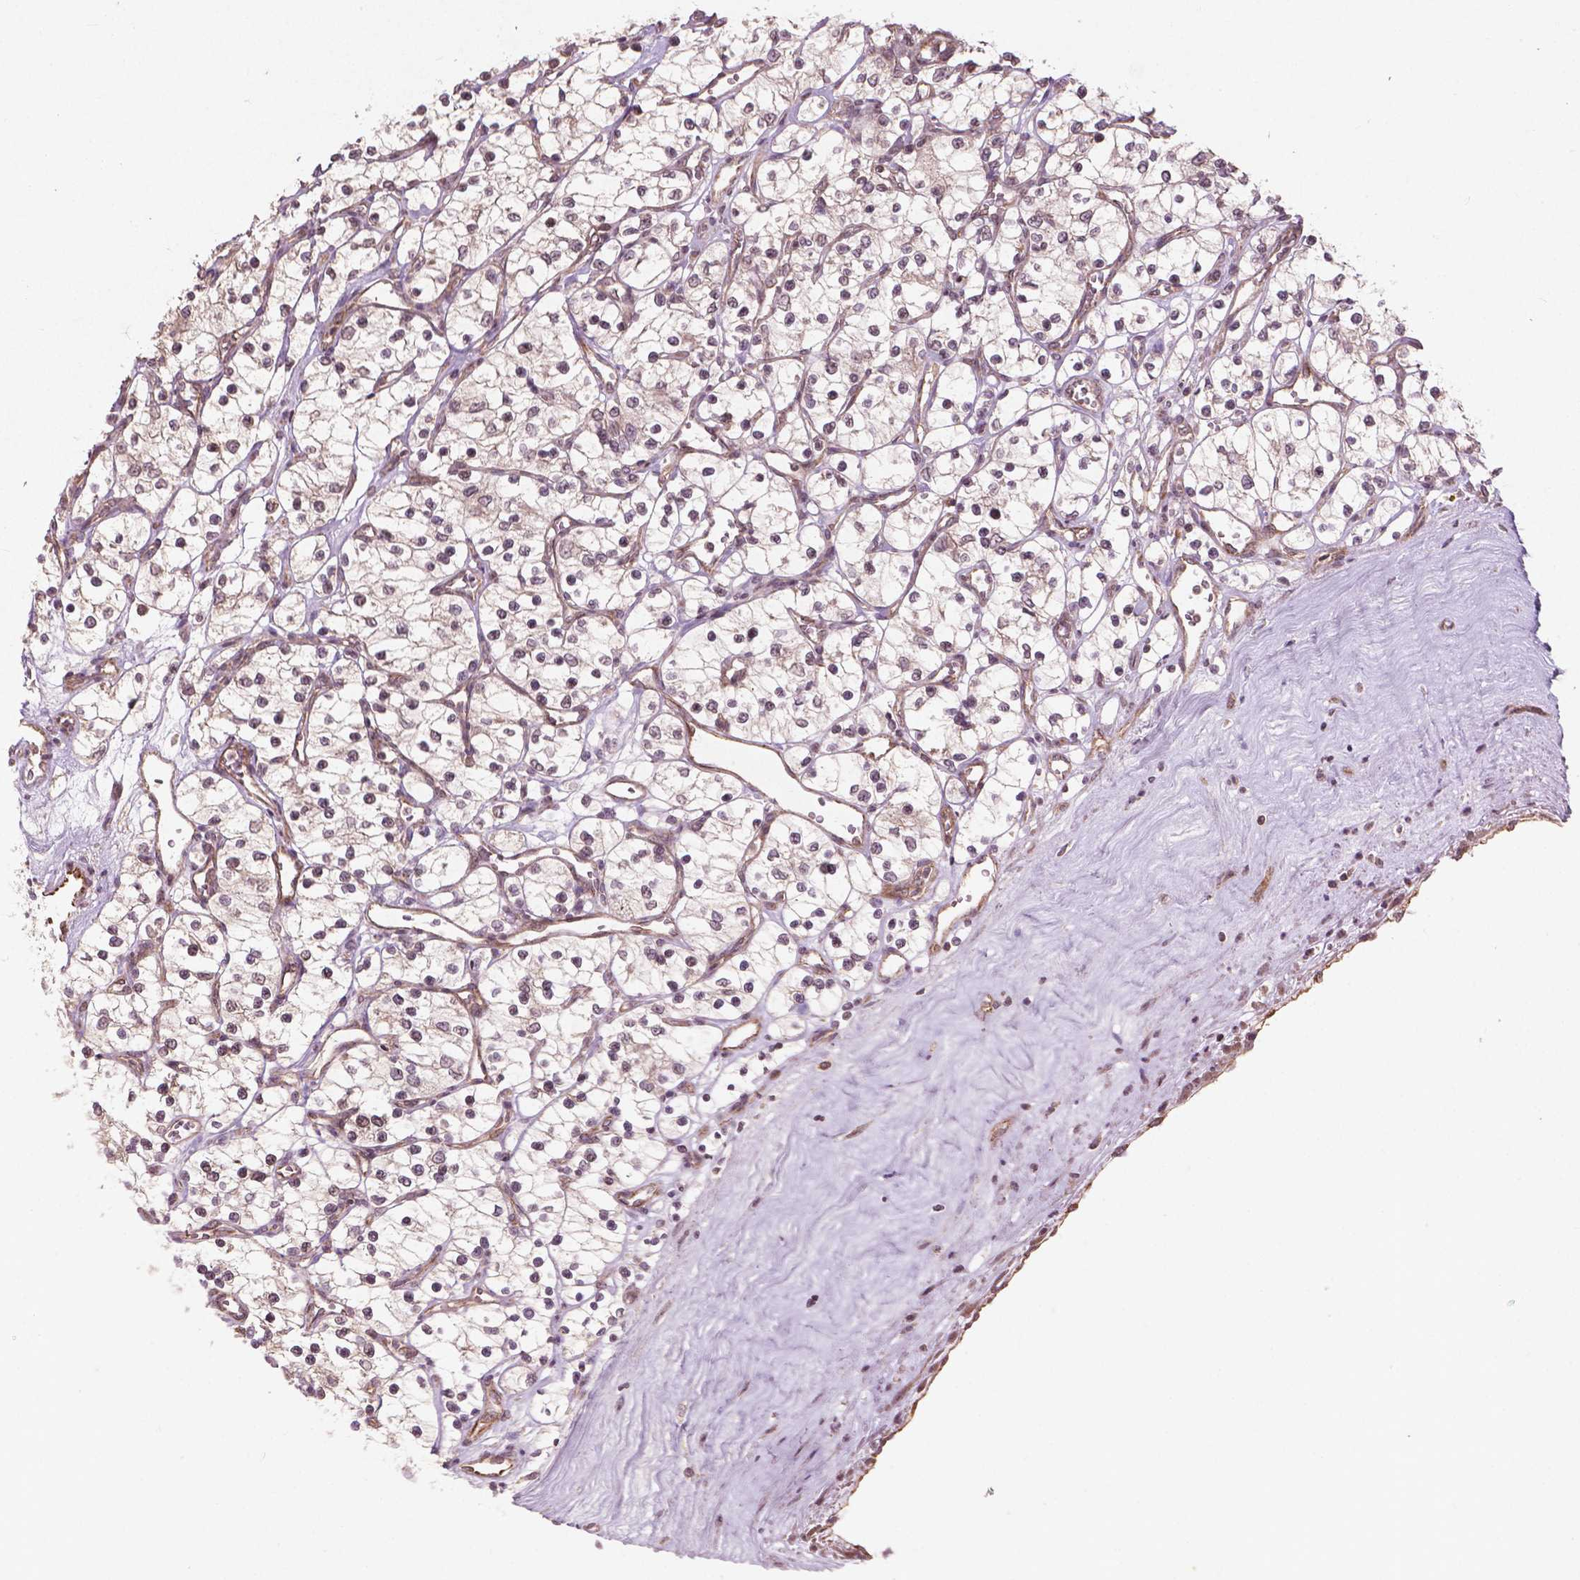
{"staining": {"intensity": "negative", "quantity": "none", "location": "none"}, "tissue": "renal cancer", "cell_type": "Tumor cells", "image_type": "cancer", "snomed": [{"axis": "morphology", "description": "Adenocarcinoma, NOS"}, {"axis": "topography", "description": "Kidney"}], "caption": "An IHC histopathology image of renal cancer (adenocarcinoma) is shown. There is no staining in tumor cells of renal cancer (adenocarcinoma).", "gene": "SMAD2", "patient": {"sex": "female", "age": 69}}